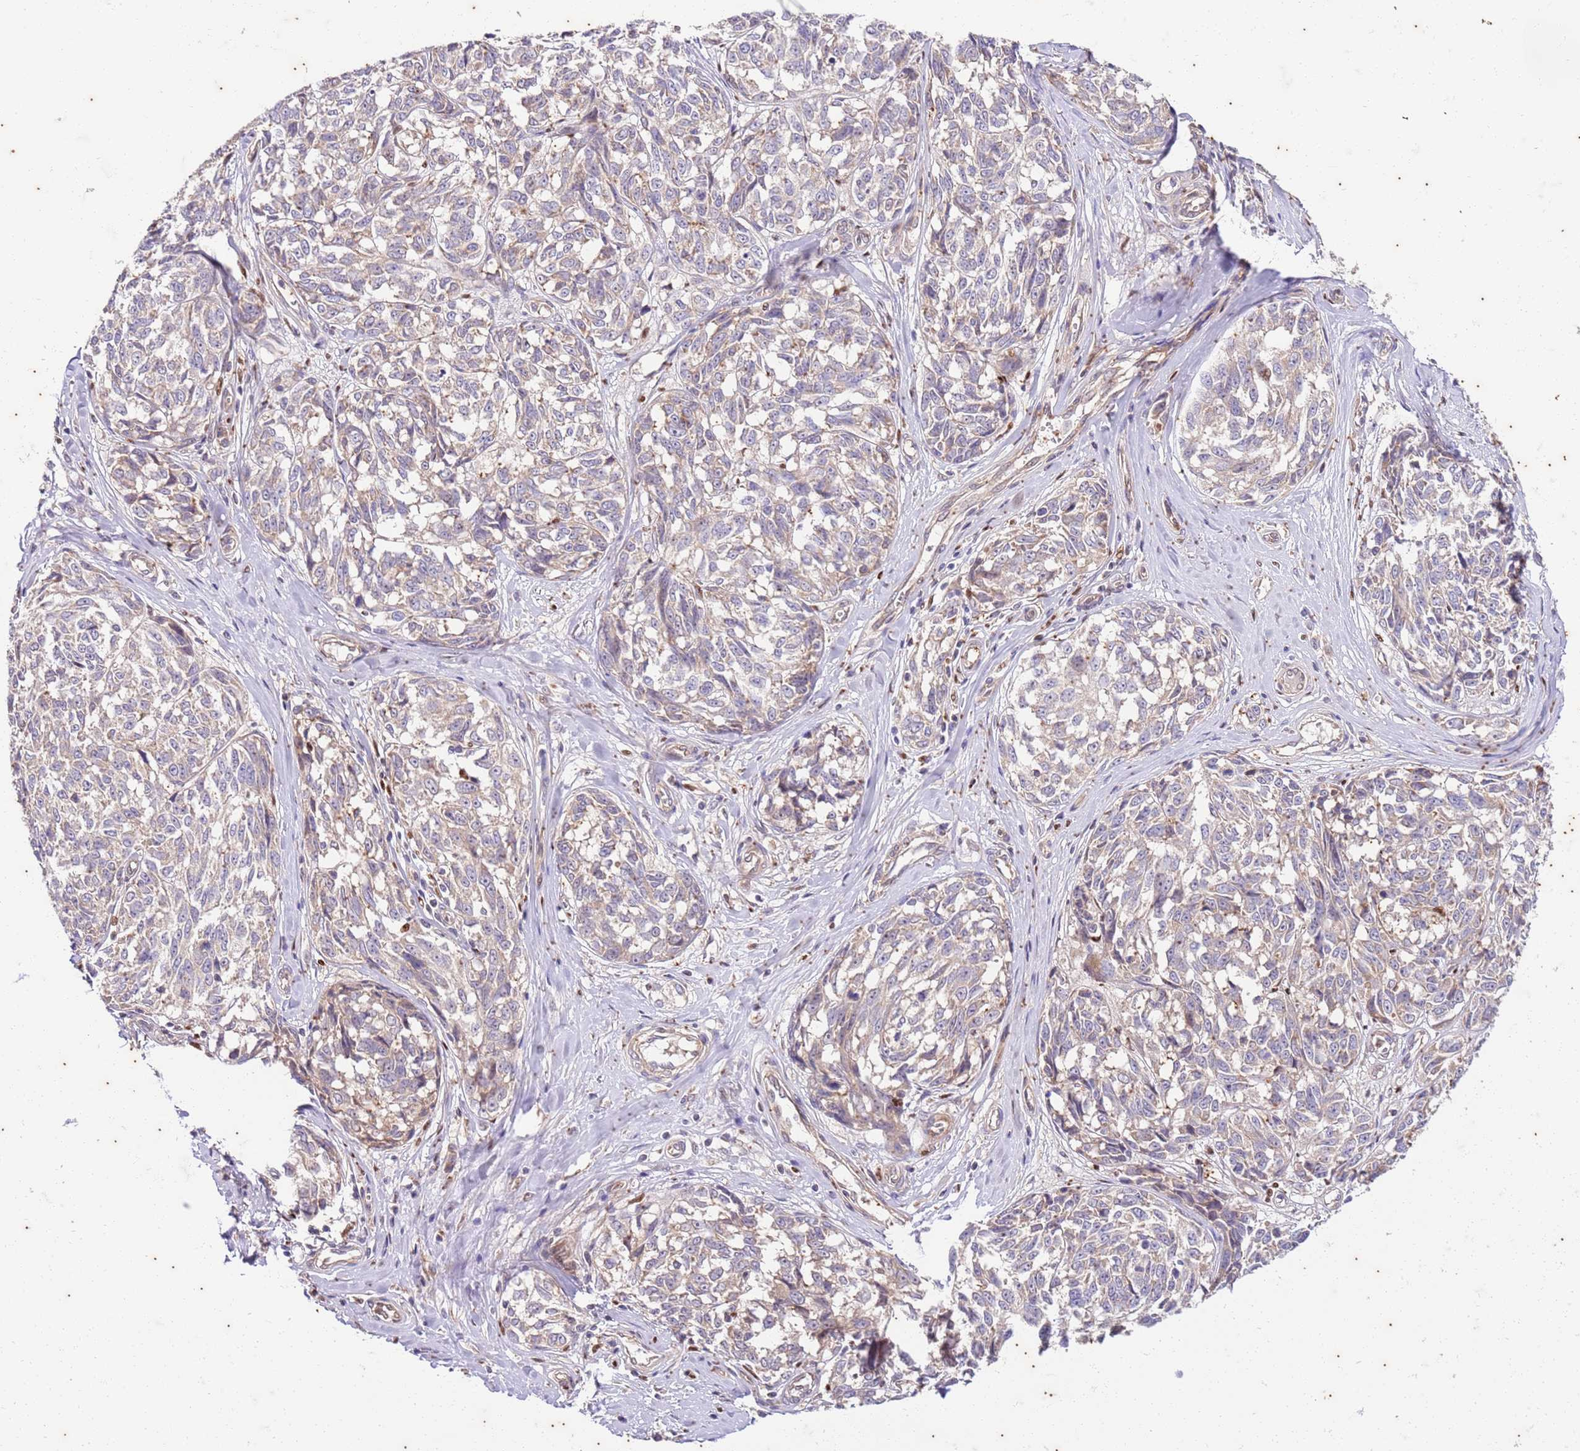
{"staining": {"intensity": "weak", "quantity": "<25%", "location": "cytoplasmic/membranous"}, "tissue": "melanoma", "cell_type": "Tumor cells", "image_type": "cancer", "snomed": [{"axis": "morphology", "description": "Normal tissue, NOS"}, {"axis": "morphology", "description": "Malignant melanoma, NOS"}, {"axis": "topography", "description": "Skin"}], "caption": "Tumor cells are negative for protein expression in human melanoma.", "gene": "OSBP", "patient": {"sex": "female", "age": 64}}